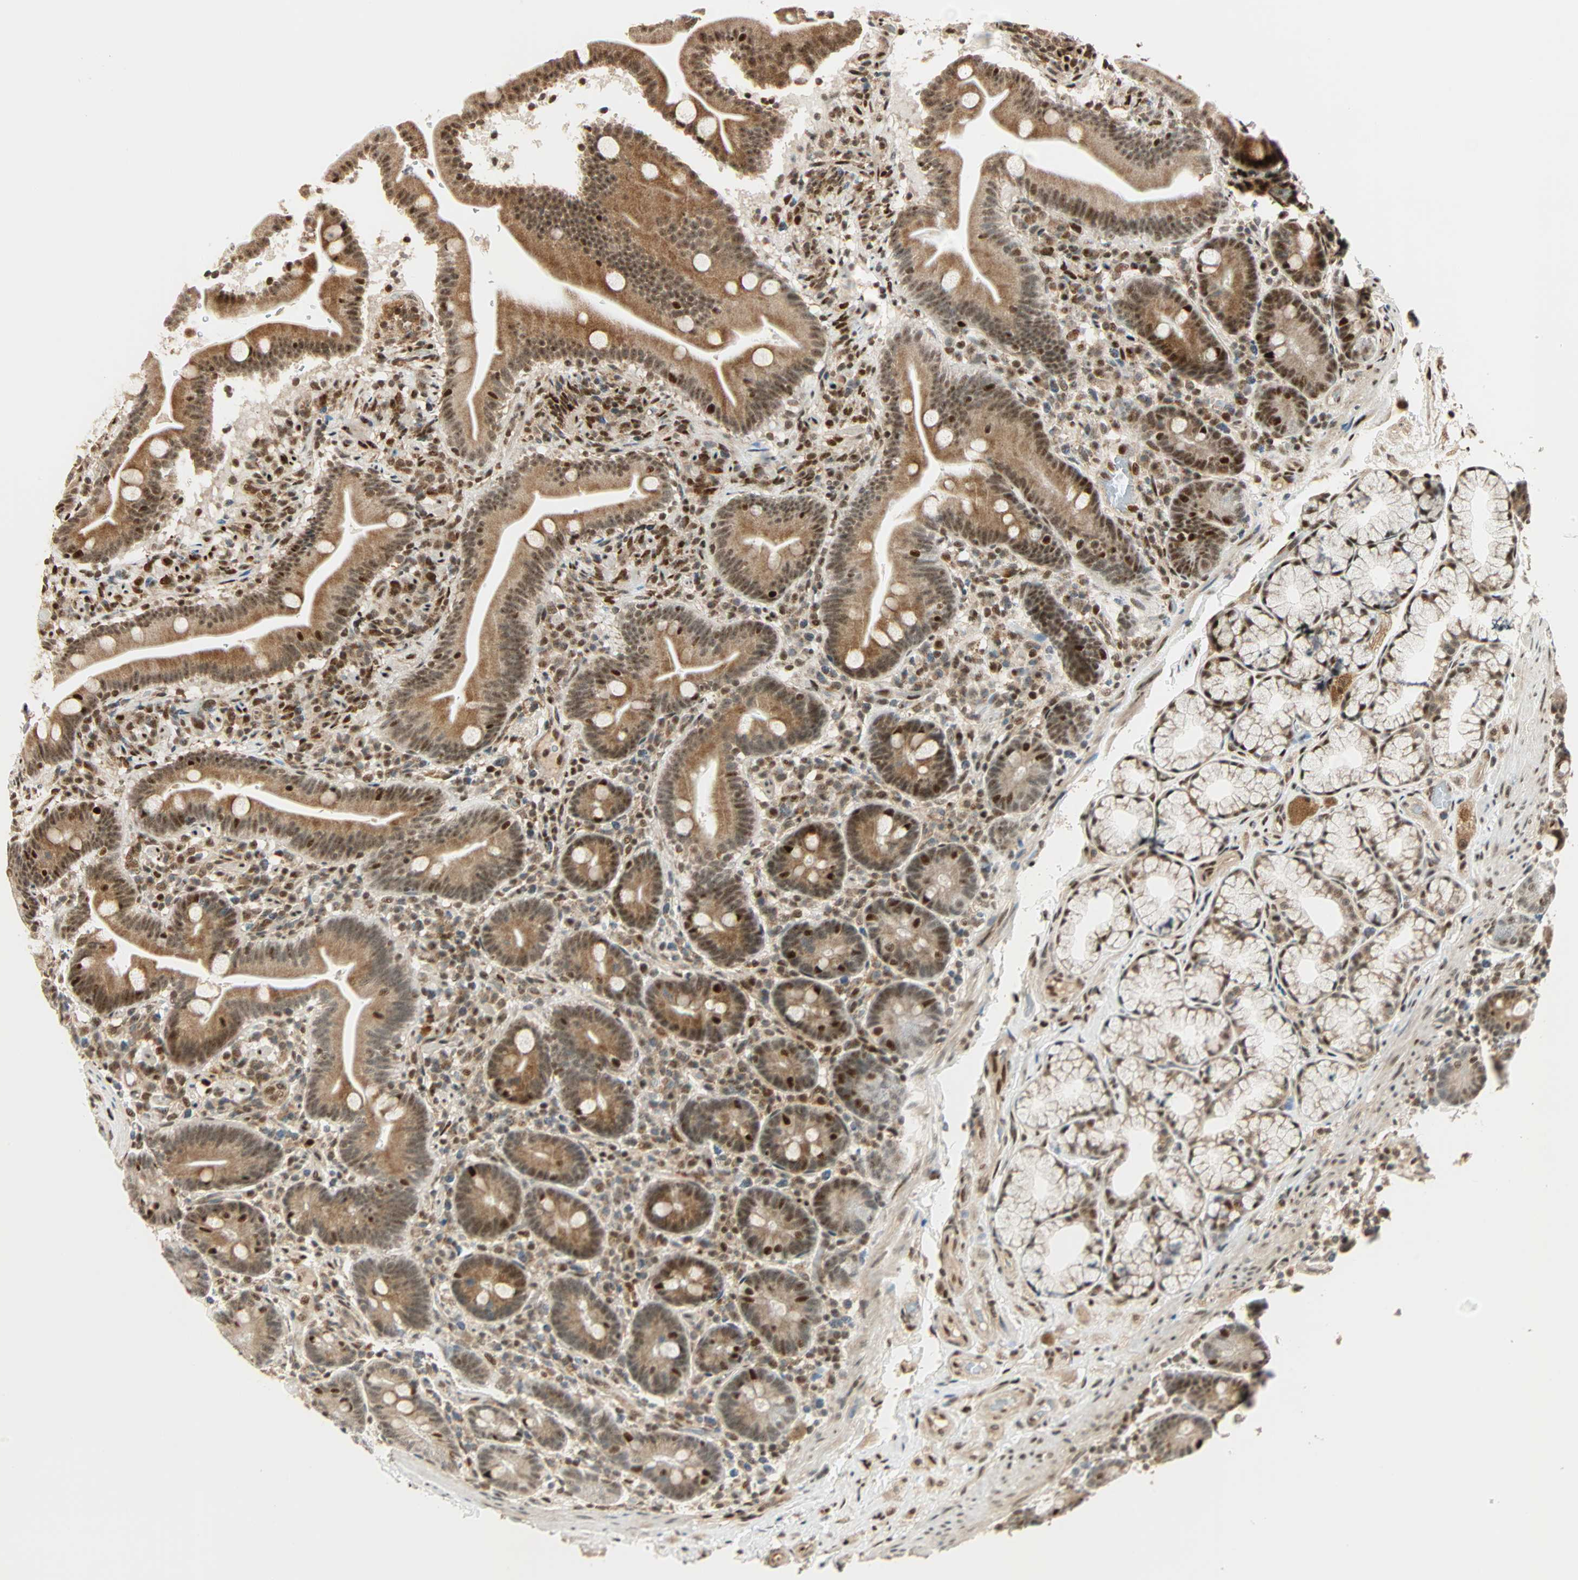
{"staining": {"intensity": "strong", "quantity": ">75%", "location": "cytoplasmic/membranous,nuclear"}, "tissue": "duodenum", "cell_type": "Glandular cells", "image_type": "normal", "snomed": [{"axis": "morphology", "description": "Normal tissue, NOS"}, {"axis": "topography", "description": "Duodenum"}], "caption": "DAB immunohistochemical staining of unremarkable duodenum demonstrates strong cytoplasmic/membranous,nuclear protein positivity in approximately >75% of glandular cells.", "gene": "PNPLA6", "patient": {"sex": "male", "age": 54}}